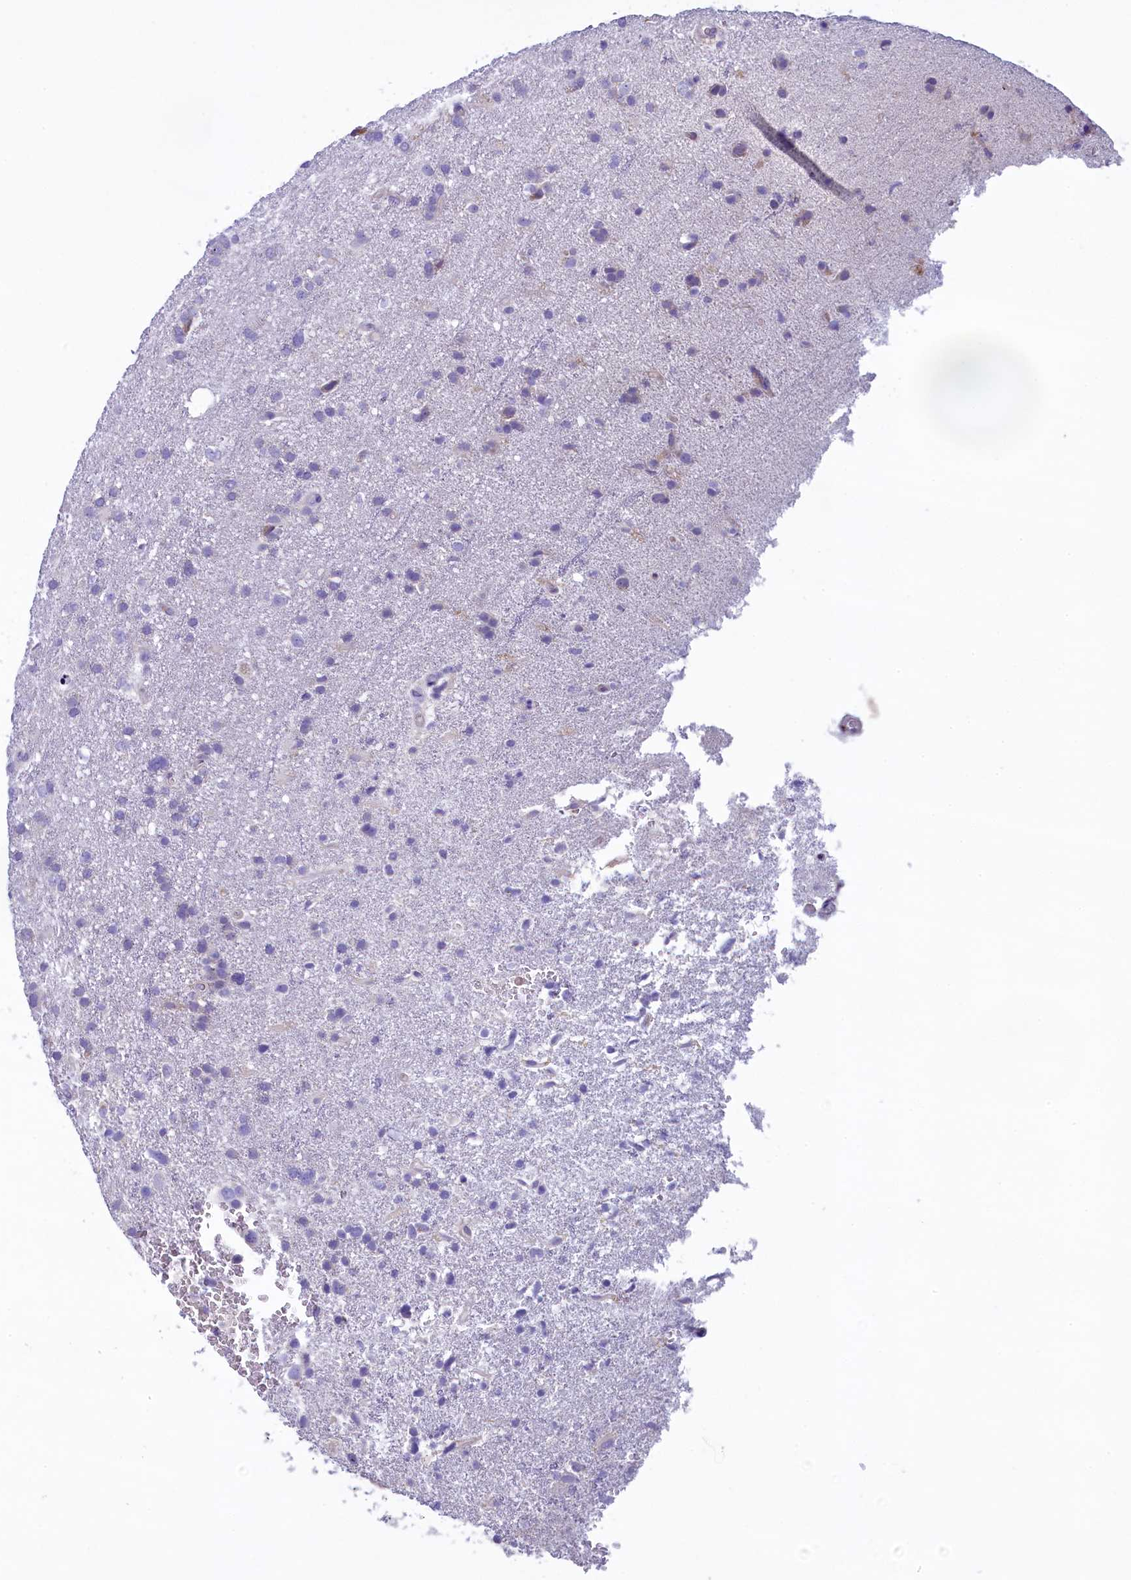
{"staining": {"intensity": "negative", "quantity": "none", "location": "none"}, "tissue": "glioma", "cell_type": "Tumor cells", "image_type": "cancer", "snomed": [{"axis": "morphology", "description": "Glioma, malignant, High grade"}, {"axis": "topography", "description": "Brain"}], "caption": "This photomicrograph is of glioma stained with immunohistochemistry (IHC) to label a protein in brown with the nuclei are counter-stained blue. There is no expression in tumor cells.", "gene": "KRBOX5", "patient": {"sex": "male", "age": 61}}